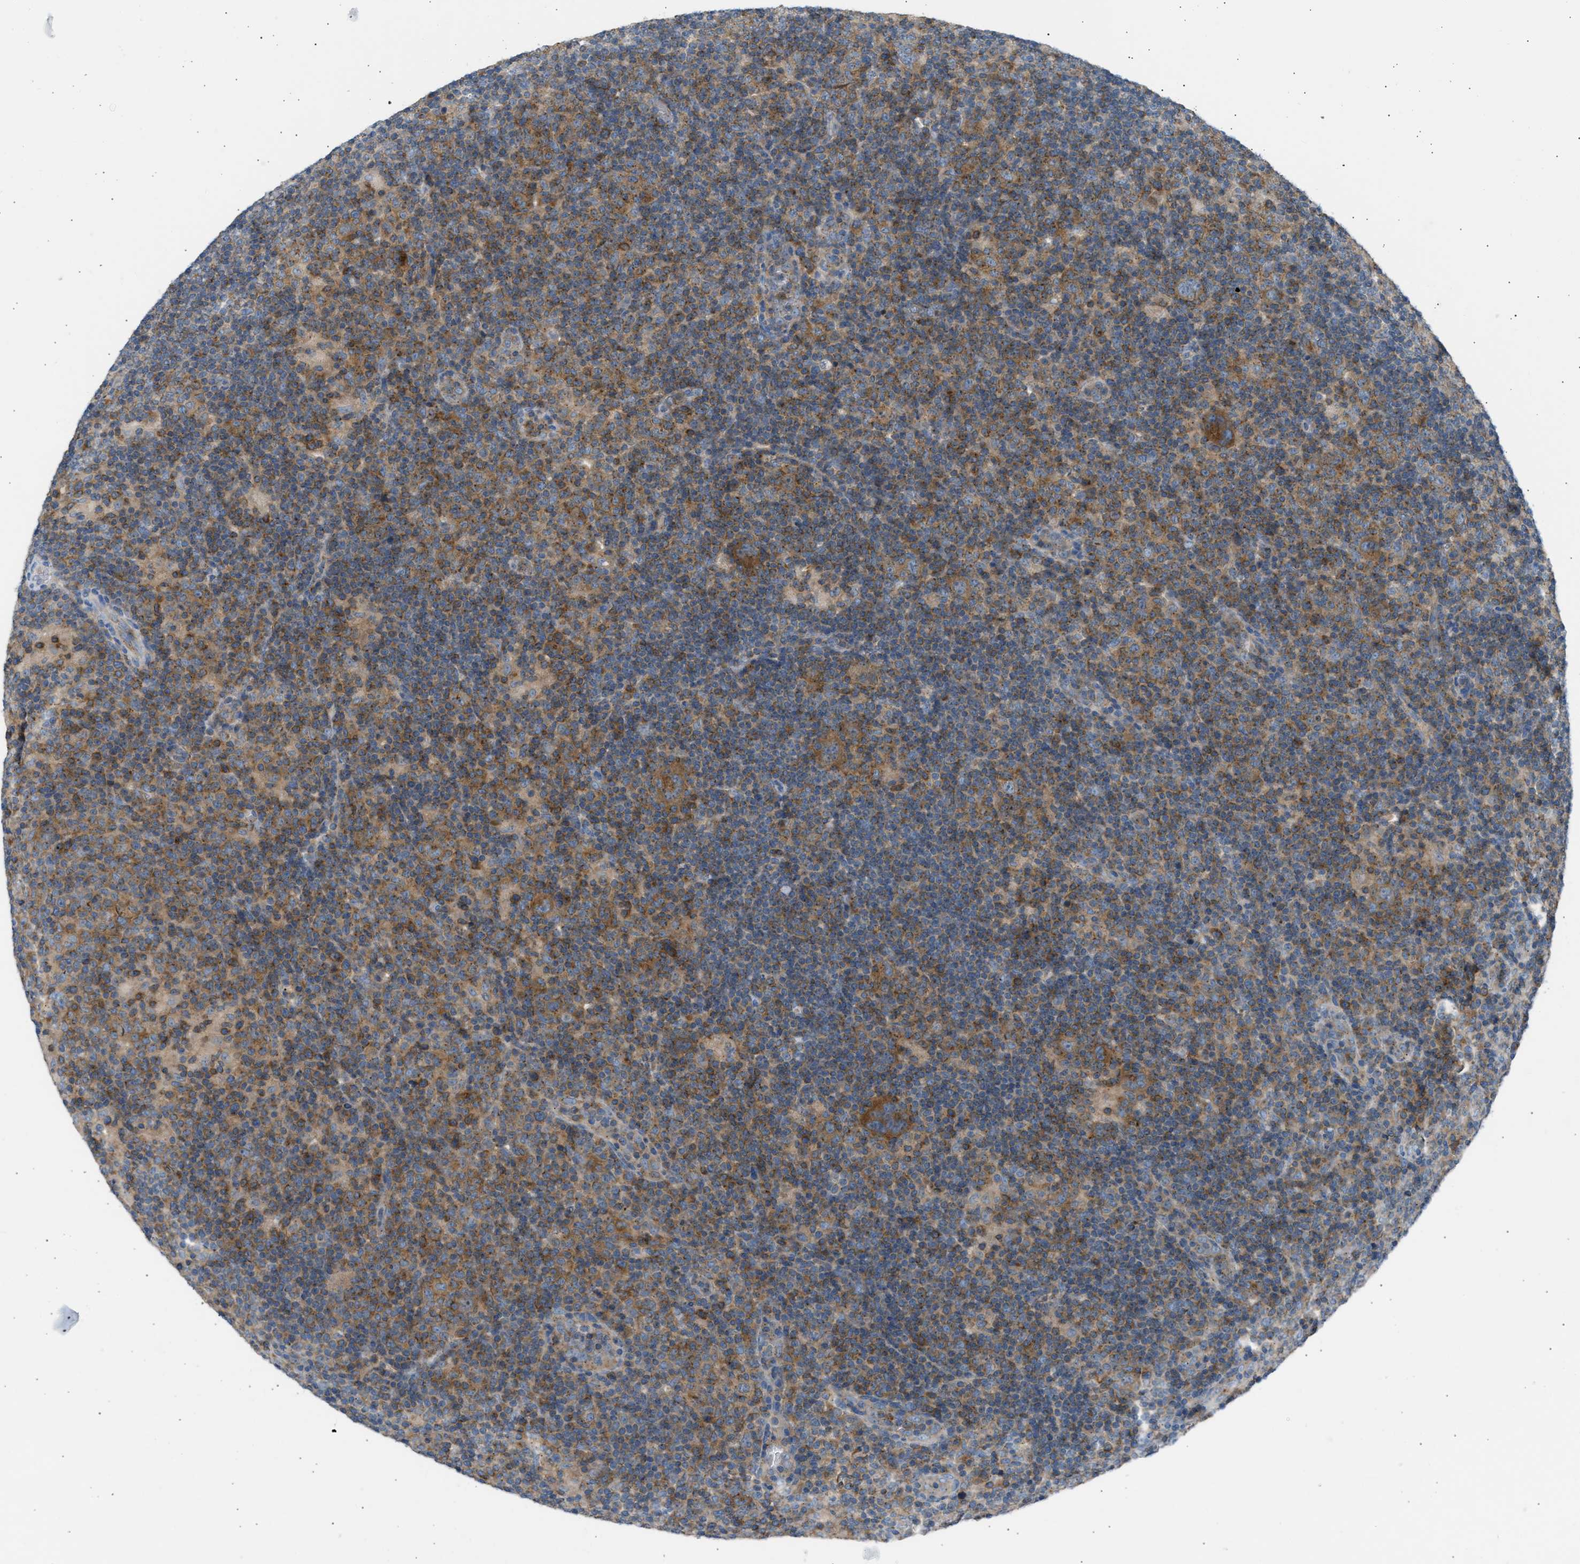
{"staining": {"intensity": "moderate", "quantity": ">75%", "location": "cytoplasmic/membranous"}, "tissue": "lymphoma", "cell_type": "Tumor cells", "image_type": "cancer", "snomed": [{"axis": "morphology", "description": "Hodgkin's disease, NOS"}, {"axis": "topography", "description": "Lymph node"}], "caption": "Protein staining of lymphoma tissue exhibits moderate cytoplasmic/membranous staining in about >75% of tumor cells.", "gene": "TRIM50", "patient": {"sex": "female", "age": 57}}